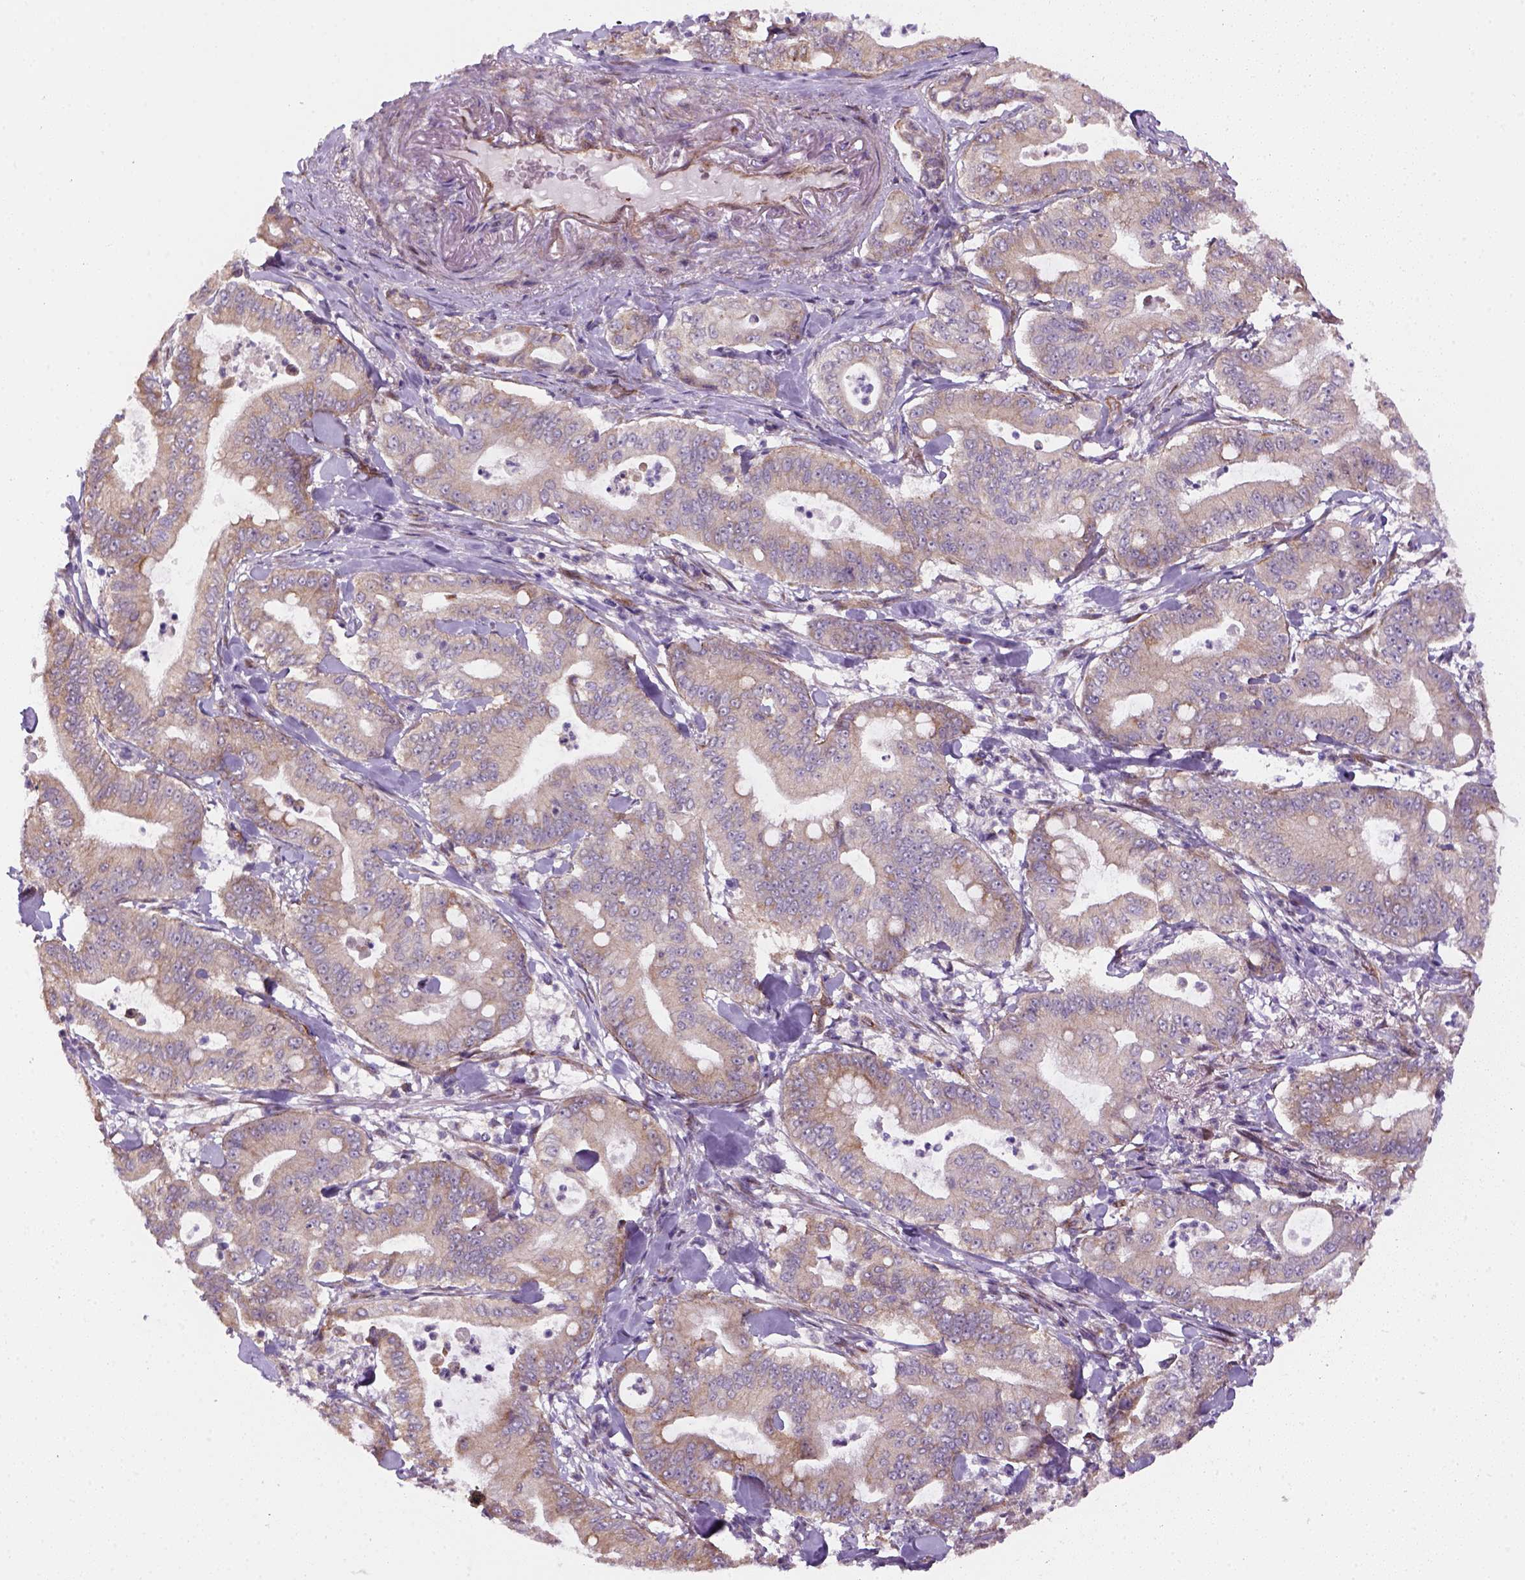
{"staining": {"intensity": "weak", "quantity": ">75%", "location": "cytoplasmic/membranous"}, "tissue": "pancreatic cancer", "cell_type": "Tumor cells", "image_type": "cancer", "snomed": [{"axis": "morphology", "description": "Adenocarcinoma, NOS"}, {"axis": "topography", "description": "Pancreas"}], "caption": "Tumor cells demonstrate weak cytoplasmic/membranous expression in approximately >75% of cells in adenocarcinoma (pancreatic). Nuclei are stained in blue.", "gene": "VSTM5", "patient": {"sex": "male", "age": 71}}